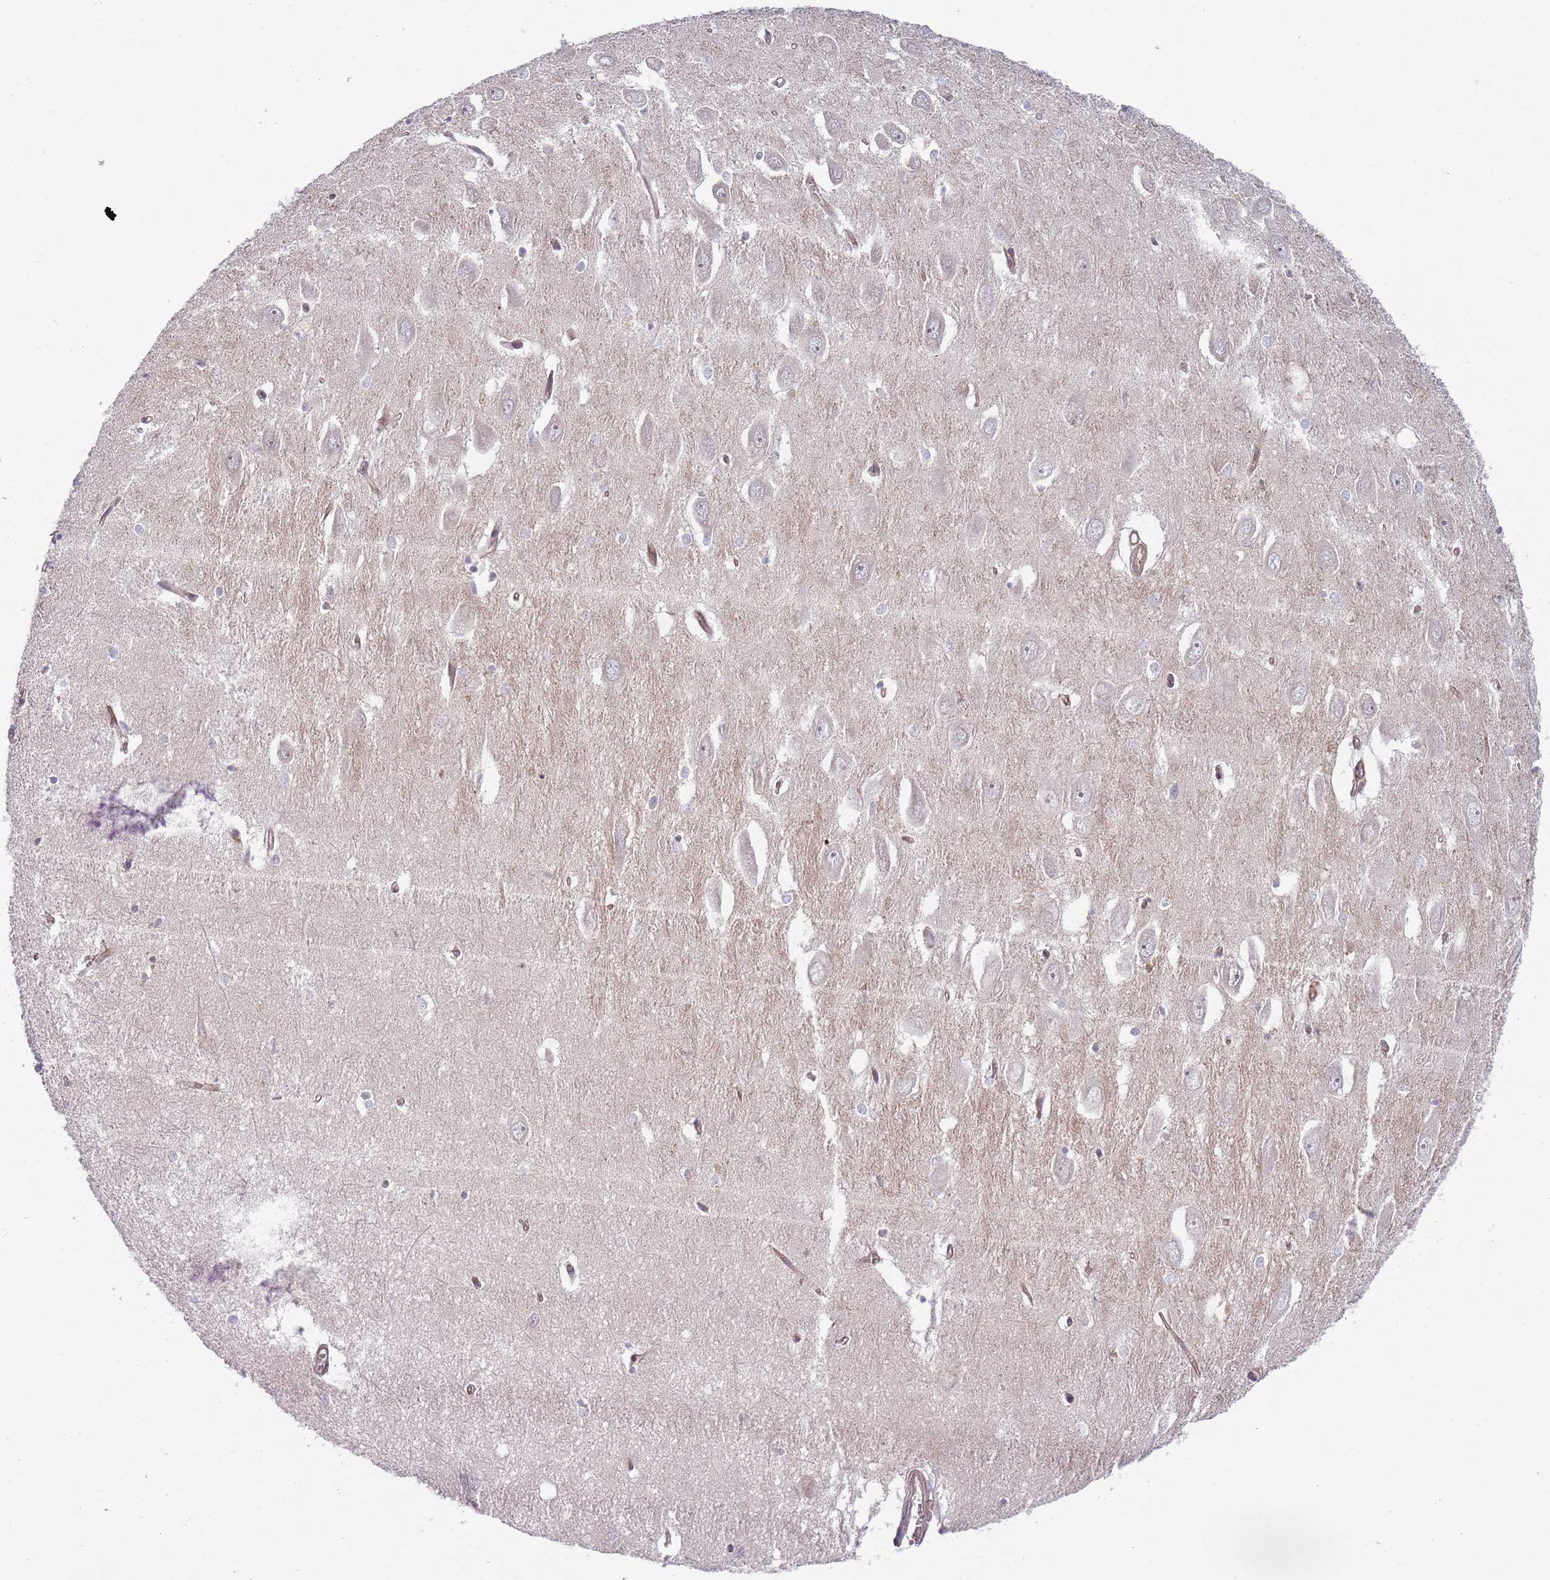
{"staining": {"intensity": "negative", "quantity": "none", "location": "none"}, "tissue": "hippocampus", "cell_type": "Glial cells", "image_type": "normal", "snomed": [{"axis": "morphology", "description": "Normal tissue, NOS"}, {"axis": "topography", "description": "Hippocampus"}], "caption": "IHC of unremarkable hippocampus shows no expression in glial cells.", "gene": "GGA1", "patient": {"sex": "female", "age": 64}}